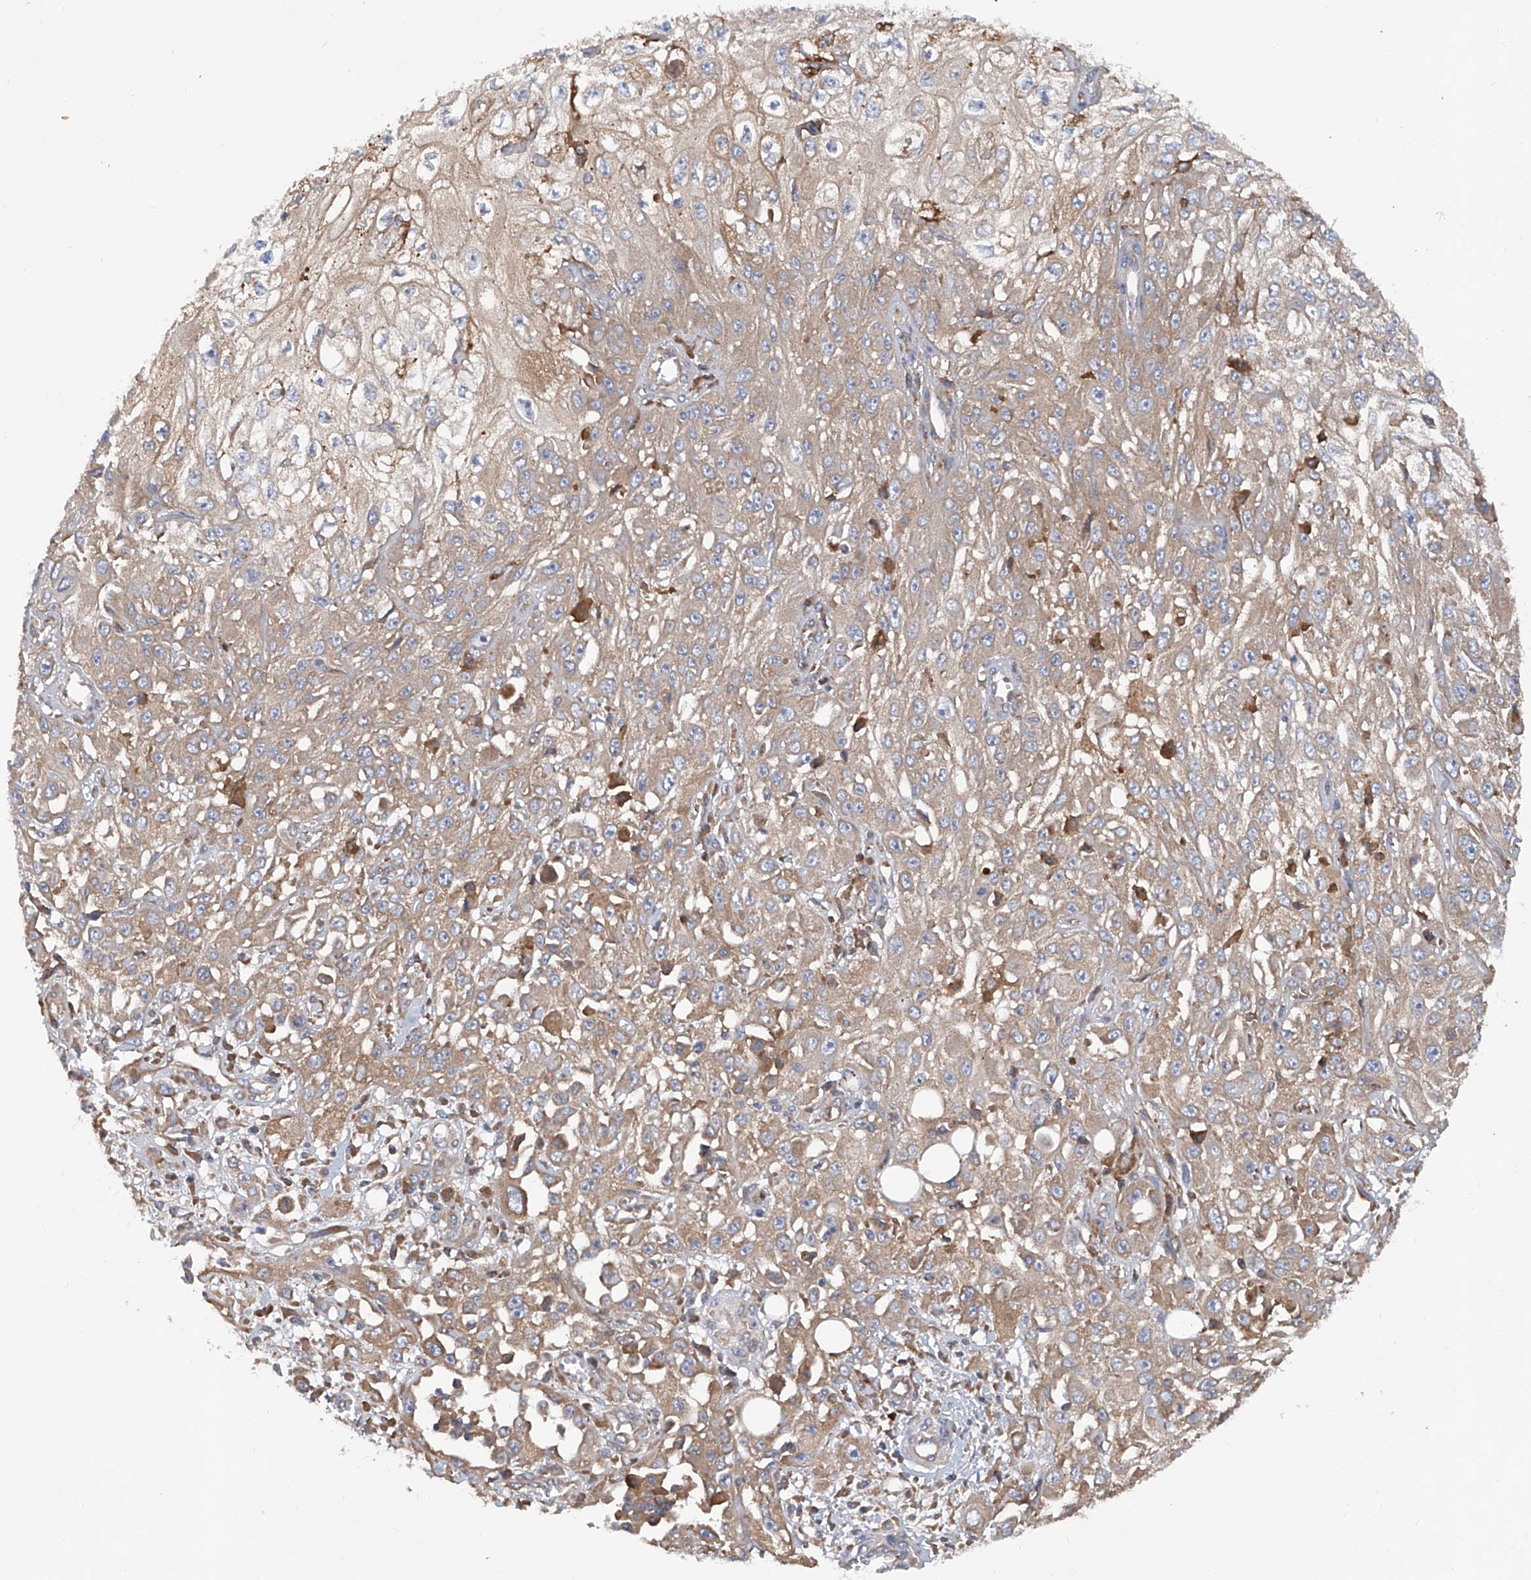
{"staining": {"intensity": "weak", "quantity": ">75%", "location": "cytoplasmic/membranous"}, "tissue": "skin cancer", "cell_type": "Tumor cells", "image_type": "cancer", "snomed": [{"axis": "morphology", "description": "Squamous cell carcinoma, NOS"}, {"axis": "morphology", "description": "Squamous cell carcinoma, metastatic, NOS"}, {"axis": "topography", "description": "Skin"}, {"axis": "topography", "description": "Lymph node"}], "caption": "A histopathology image showing weak cytoplasmic/membranous positivity in about >75% of tumor cells in skin metastatic squamous cell carcinoma, as visualized by brown immunohistochemical staining.", "gene": "ASCC3", "patient": {"sex": "male", "age": 75}}